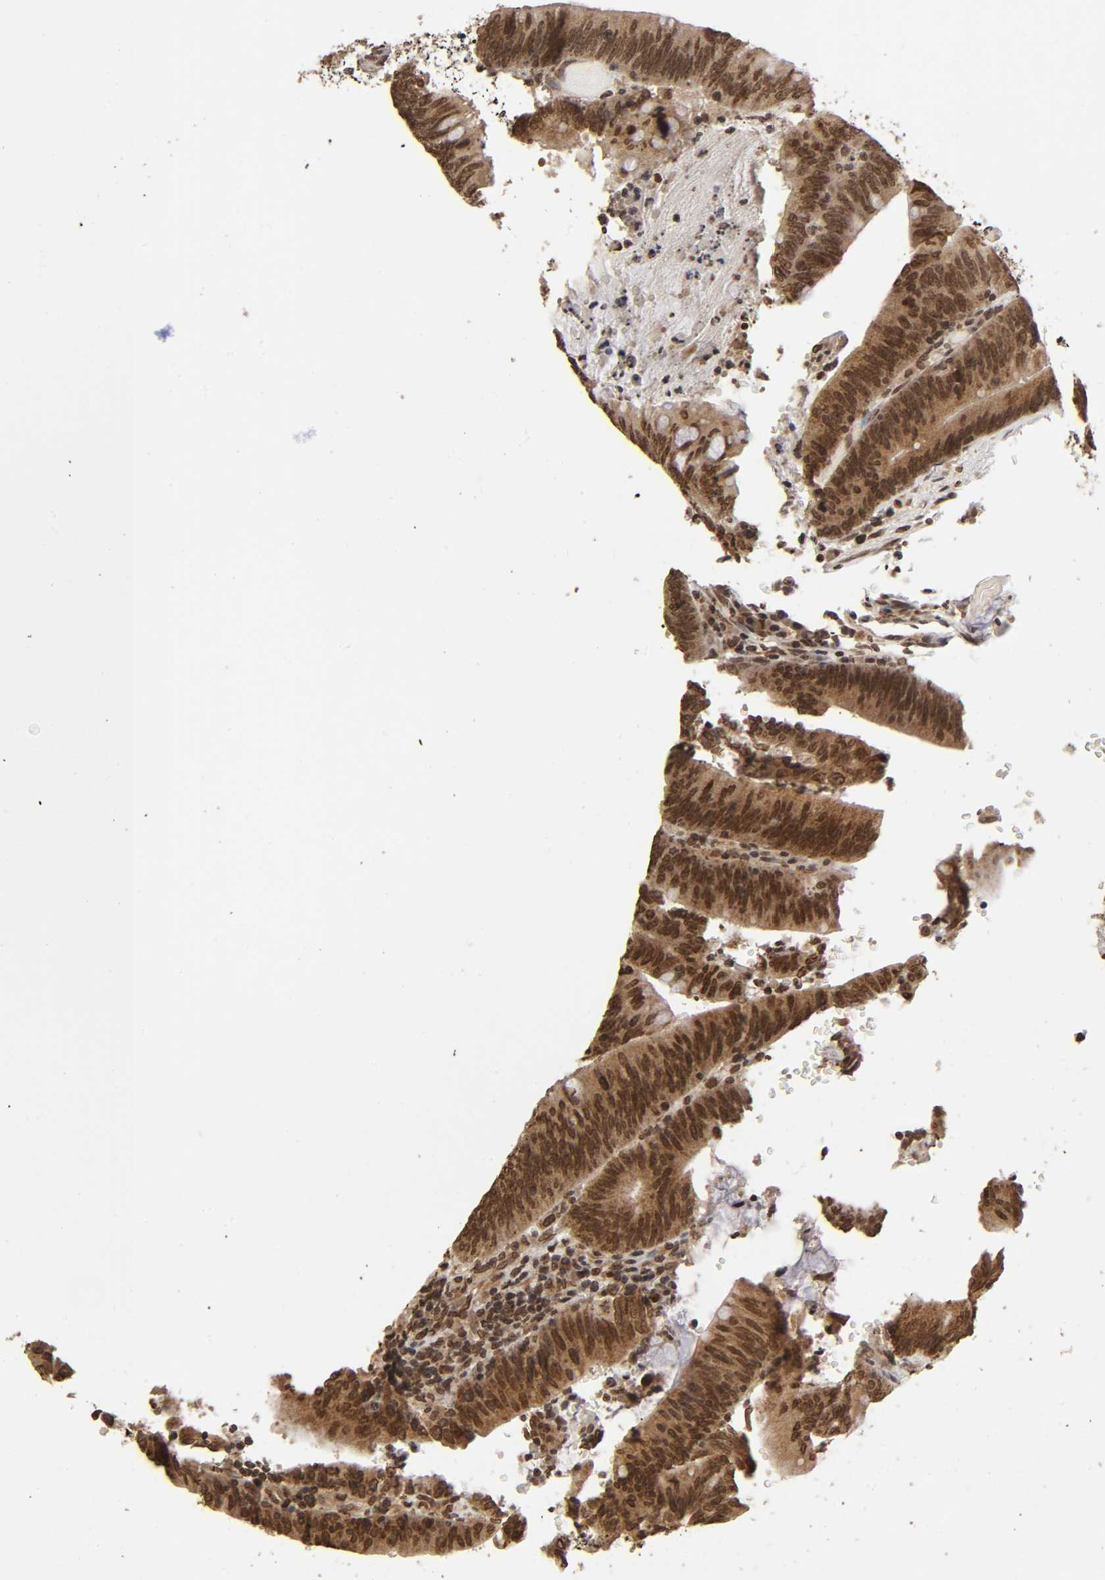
{"staining": {"intensity": "moderate", "quantity": ">75%", "location": "cytoplasmic/membranous,nuclear"}, "tissue": "colorectal cancer", "cell_type": "Tumor cells", "image_type": "cancer", "snomed": [{"axis": "morphology", "description": "Adenocarcinoma, NOS"}, {"axis": "topography", "description": "Rectum"}], "caption": "Human colorectal cancer stained for a protein (brown) displays moderate cytoplasmic/membranous and nuclear positive positivity in approximately >75% of tumor cells.", "gene": "MLLT6", "patient": {"sex": "female", "age": 66}}